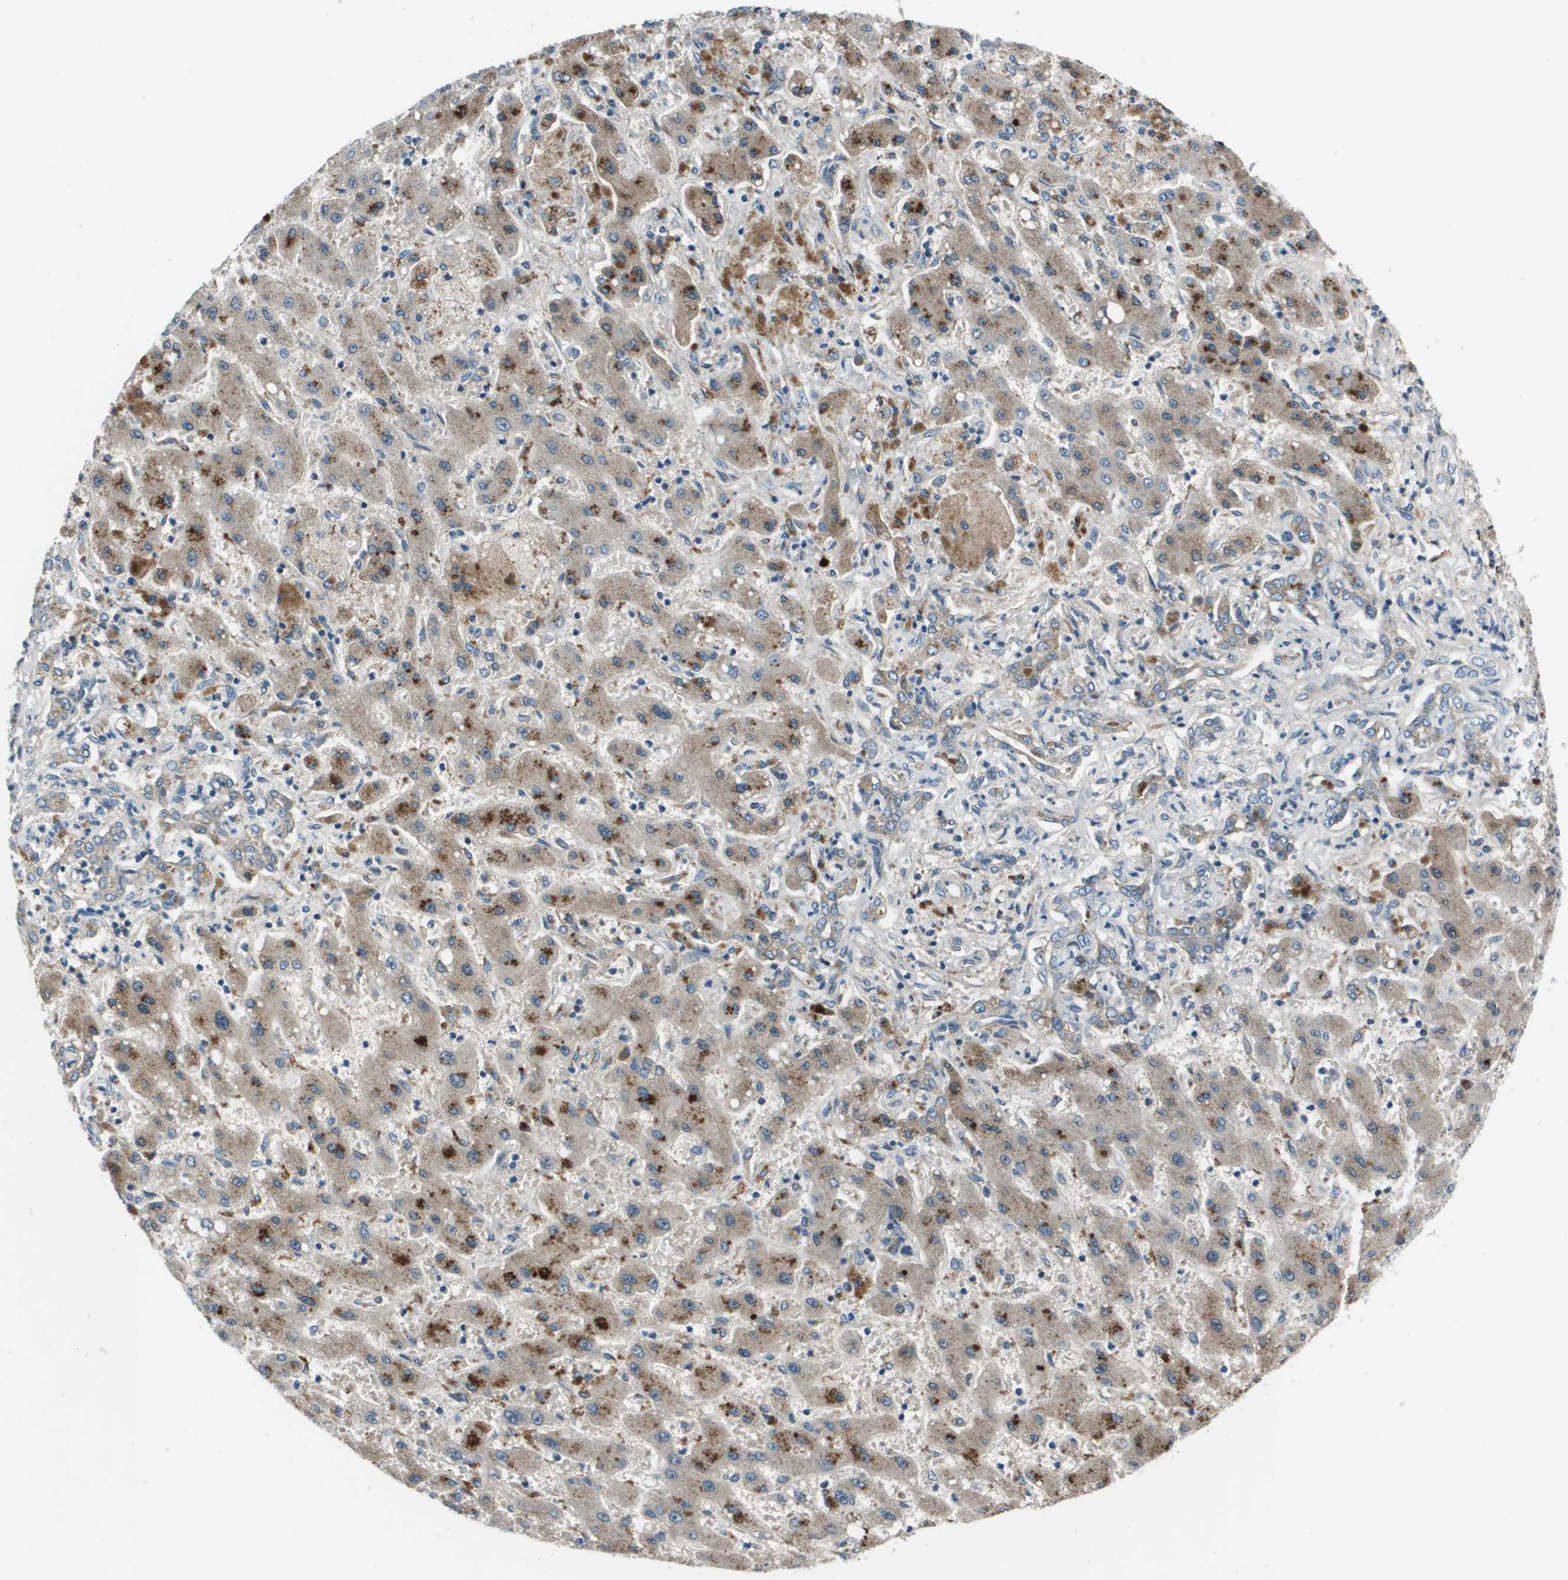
{"staining": {"intensity": "weak", "quantity": ">75%", "location": "cytoplasmic/membranous"}, "tissue": "liver cancer", "cell_type": "Tumor cells", "image_type": "cancer", "snomed": [{"axis": "morphology", "description": "Cholangiocarcinoma"}, {"axis": "topography", "description": "Liver"}], "caption": "Liver cholangiocarcinoma stained for a protein (brown) shows weak cytoplasmic/membranous positive positivity in approximately >75% of tumor cells.", "gene": "PCOLCE", "patient": {"sex": "male", "age": 50}}